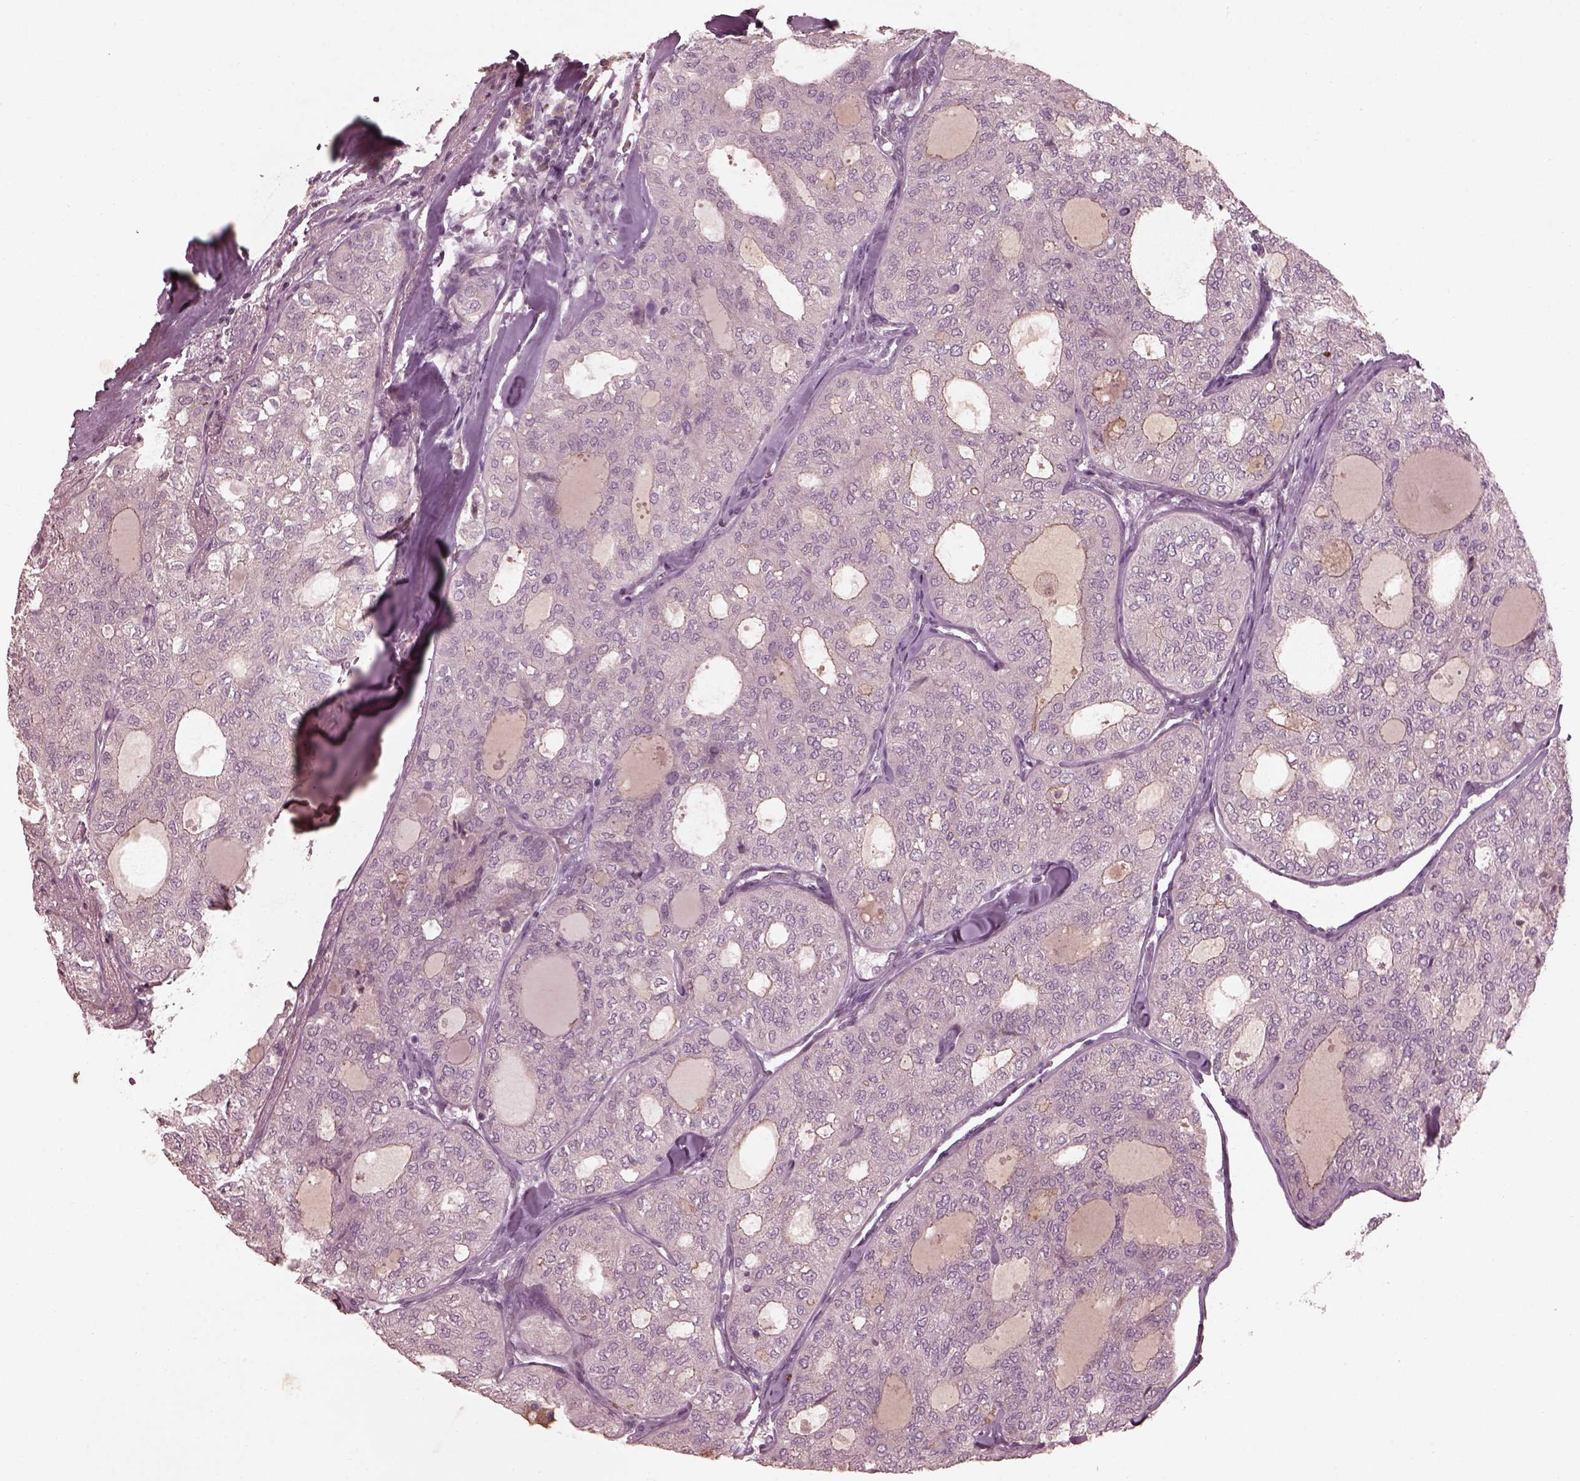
{"staining": {"intensity": "negative", "quantity": "none", "location": "none"}, "tissue": "thyroid cancer", "cell_type": "Tumor cells", "image_type": "cancer", "snomed": [{"axis": "morphology", "description": "Follicular adenoma carcinoma, NOS"}, {"axis": "topography", "description": "Thyroid gland"}], "caption": "Protein analysis of thyroid cancer (follicular adenoma carcinoma) demonstrates no significant expression in tumor cells.", "gene": "VWA5B1", "patient": {"sex": "male", "age": 75}}